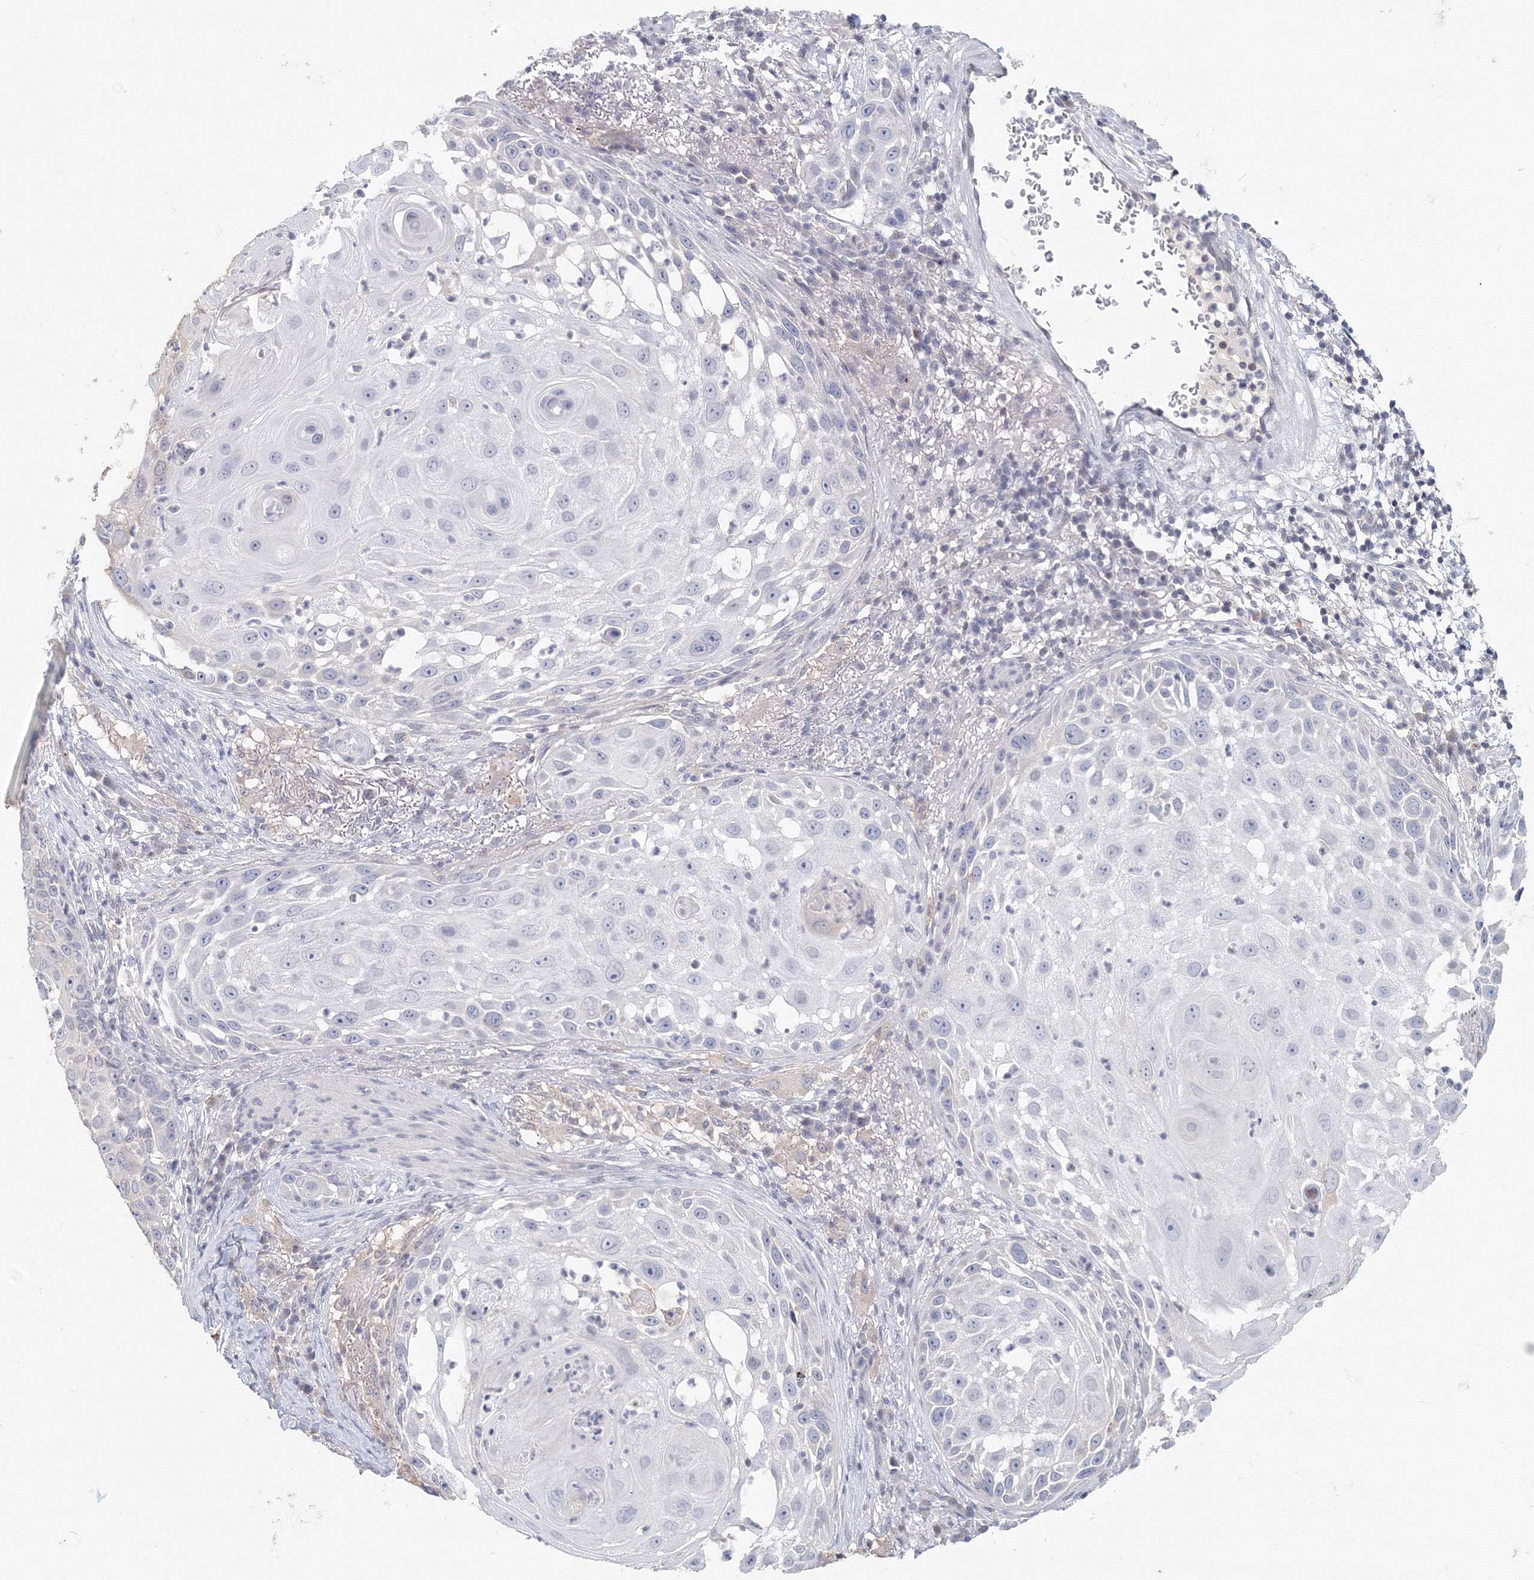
{"staining": {"intensity": "negative", "quantity": "none", "location": "none"}, "tissue": "skin cancer", "cell_type": "Tumor cells", "image_type": "cancer", "snomed": [{"axis": "morphology", "description": "Squamous cell carcinoma, NOS"}, {"axis": "topography", "description": "Skin"}], "caption": "Tumor cells show no significant protein positivity in squamous cell carcinoma (skin).", "gene": "SLC7A7", "patient": {"sex": "female", "age": 44}}